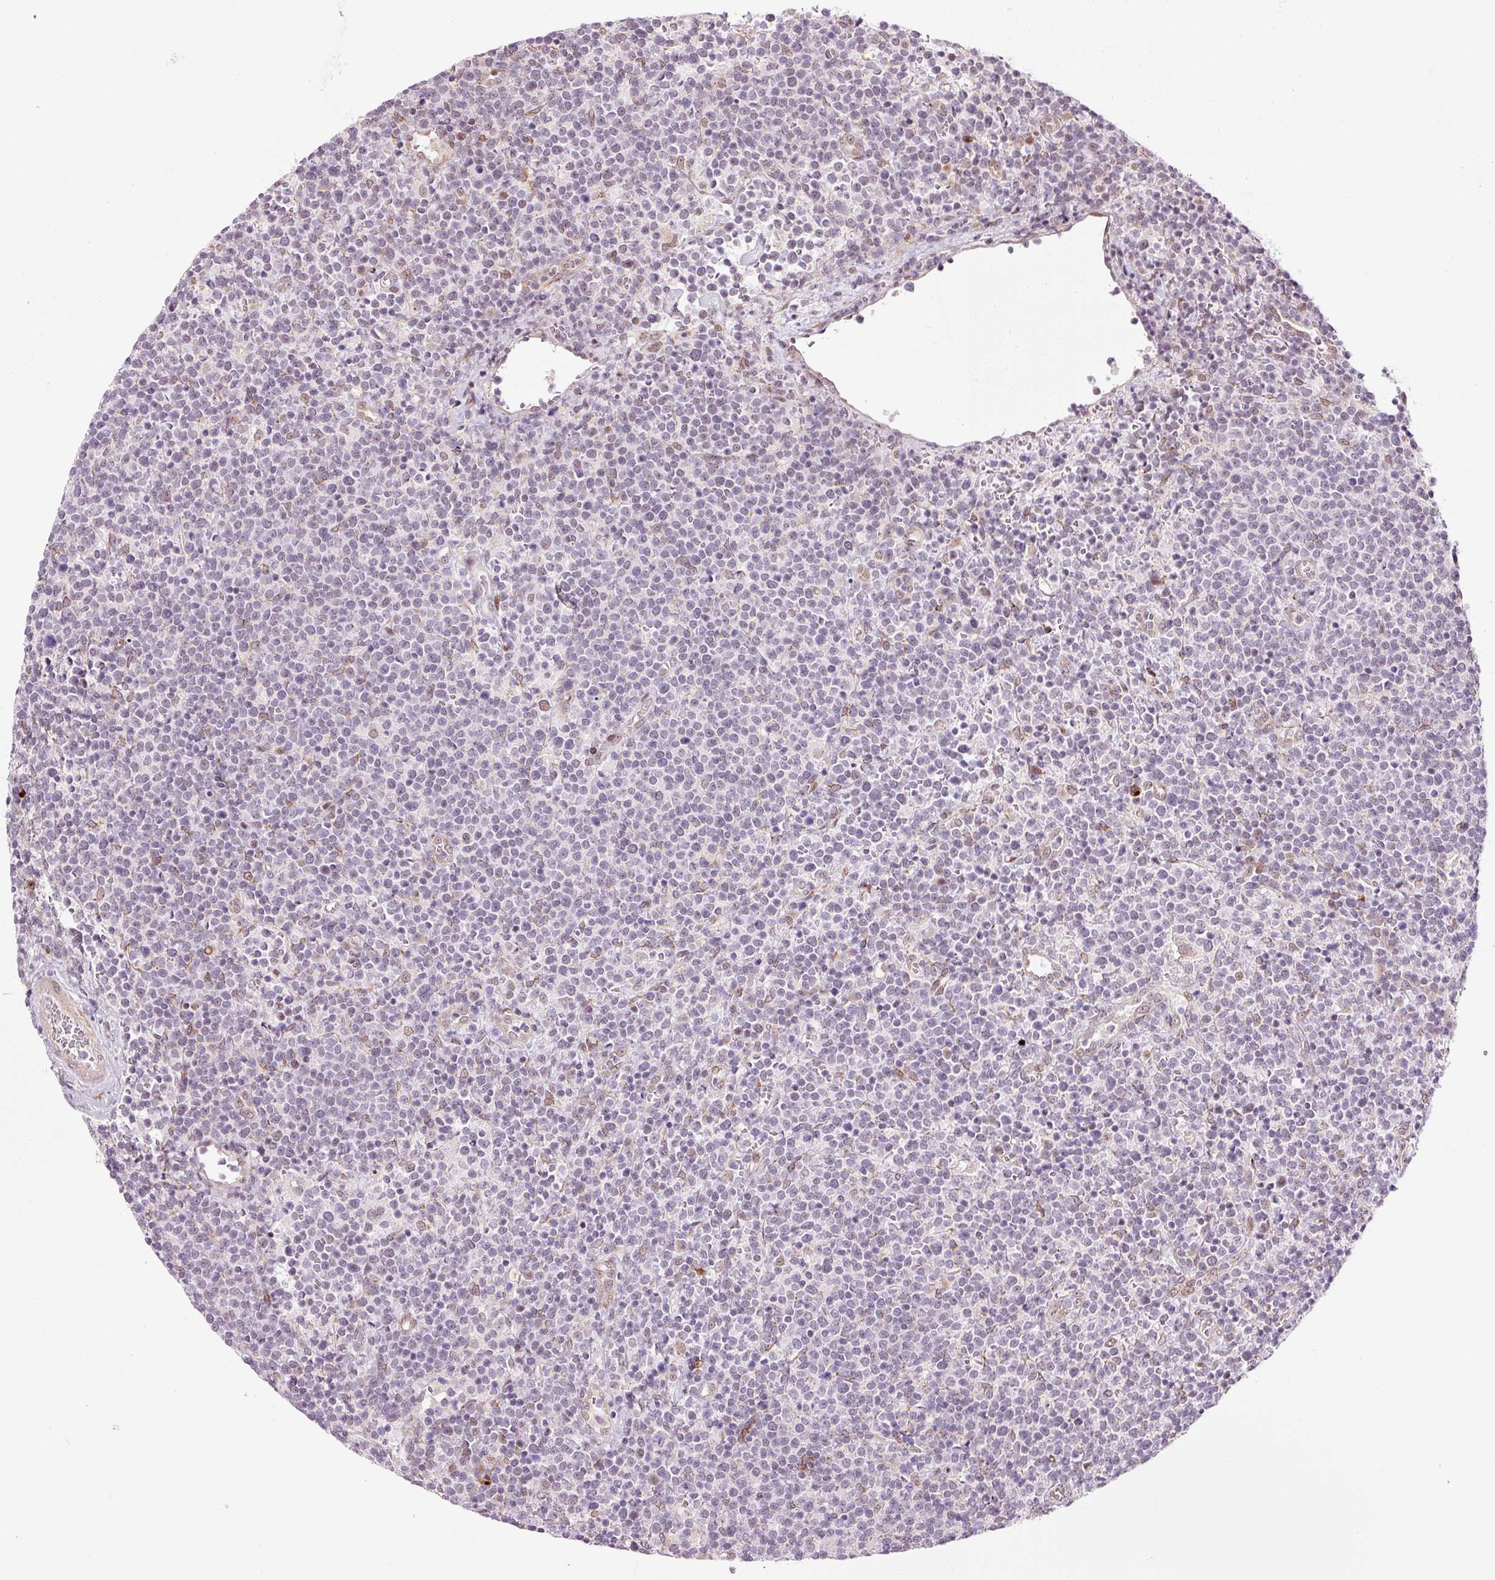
{"staining": {"intensity": "negative", "quantity": "none", "location": "none"}, "tissue": "lymphoma", "cell_type": "Tumor cells", "image_type": "cancer", "snomed": [{"axis": "morphology", "description": "Malignant lymphoma, non-Hodgkin's type, High grade"}, {"axis": "topography", "description": "Lymph node"}], "caption": "Human lymphoma stained for a protein using immunohistochemistry (IHC) displays no expression in tumor cells.", "gene": "ANKRD20A1", "patient": {"sex": "male", "age": 61}}